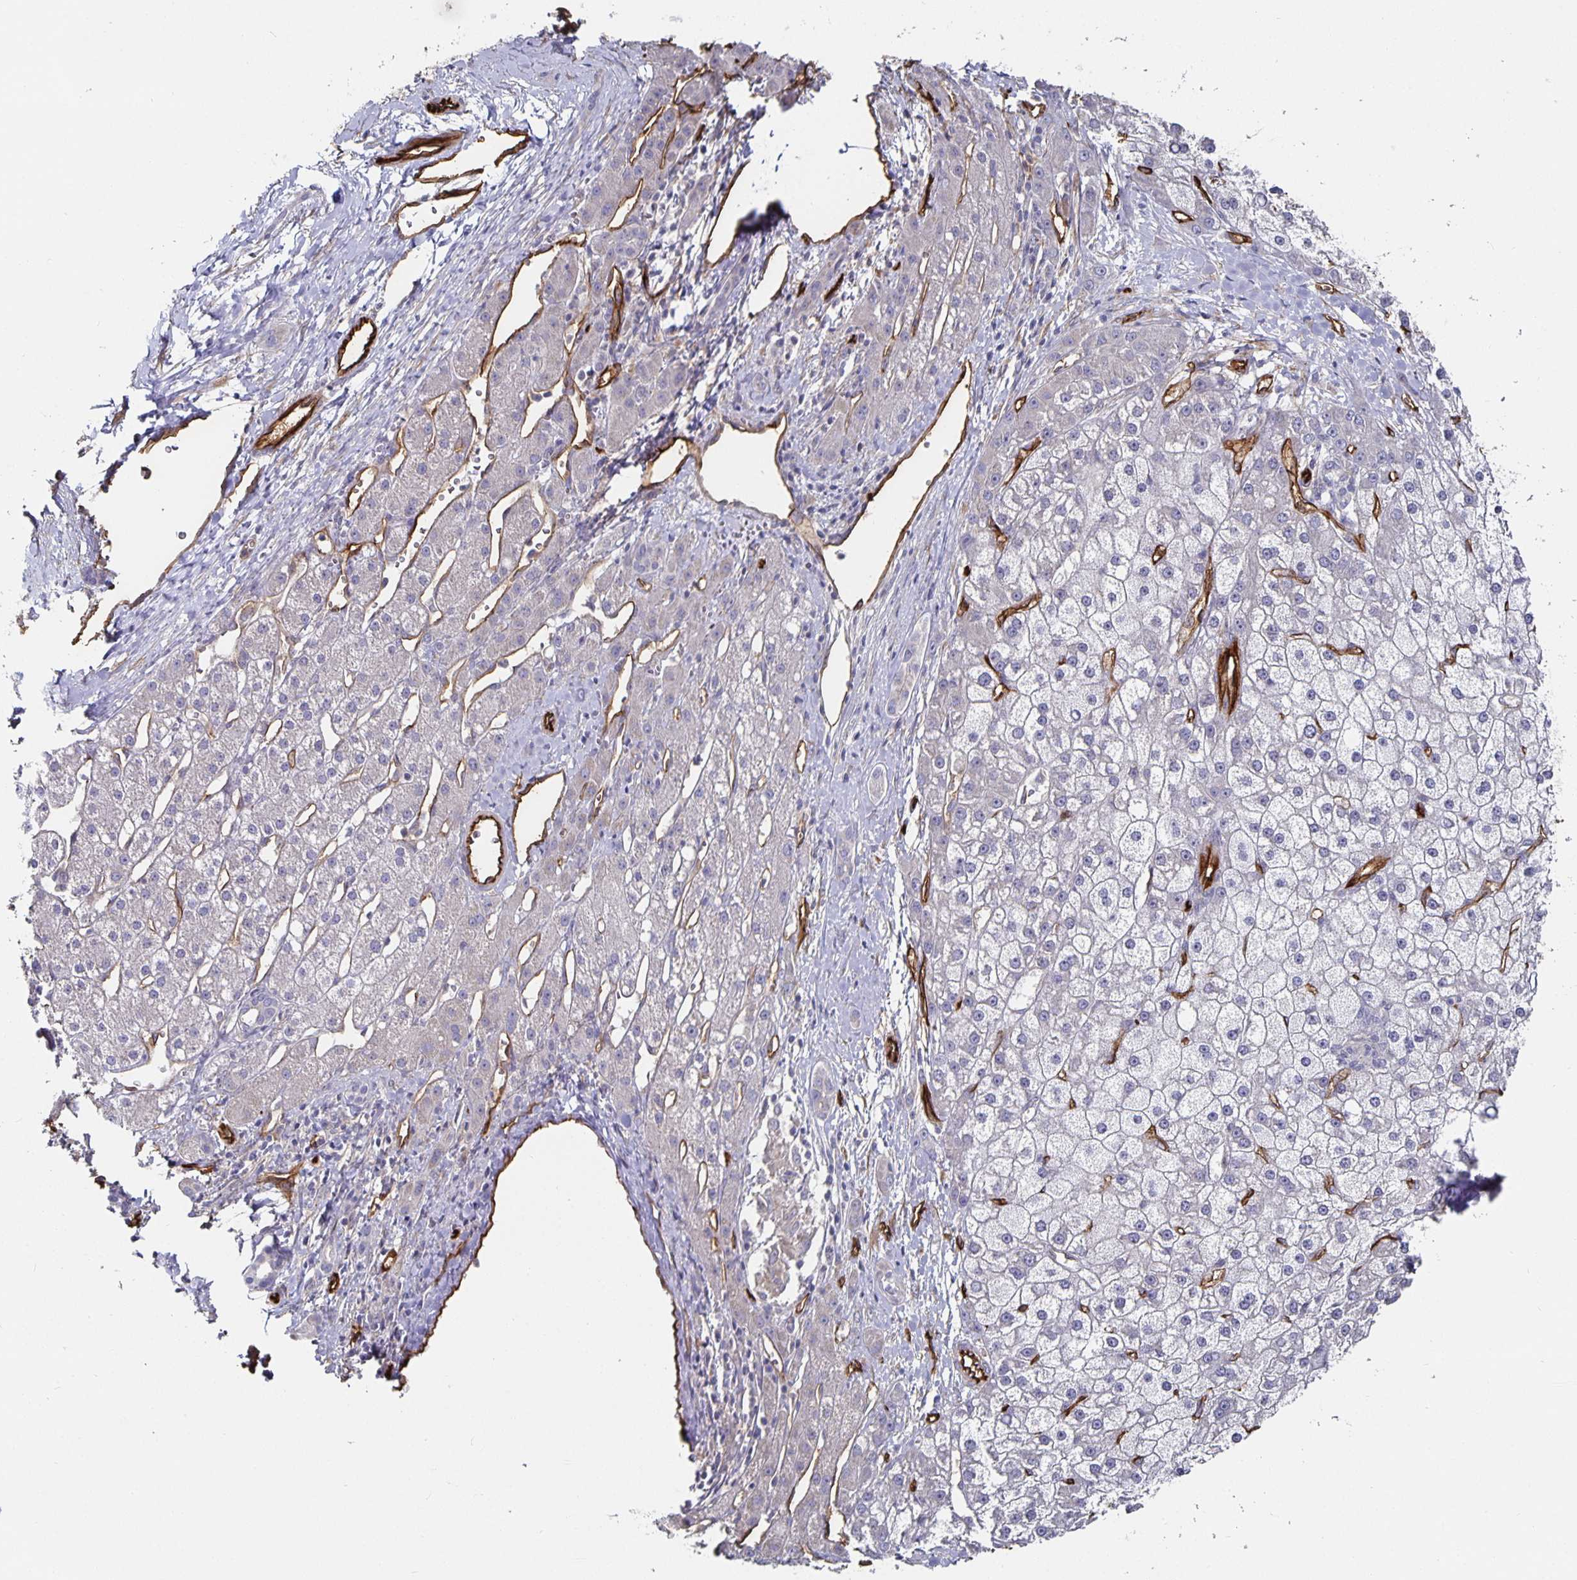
{"staining": {"intensity": "negative", "quantity": "none", "location": "none"}, "tissue": "liver cancer", "cell_type": "Tumor cells", "image_type": "cancer", "snomed": [{"axis": "morphology", "description": "Carcinoma, Hepatocellular, NOS"}, {"axis": "topography", "description": "Liver"}], "caption": "Tumor cells are negative for protein expression in human liver hepatocellular carcinoma. Brightfield microscopy of immunohistochemistry stained with DAB (brown) and hematoxylin (blue), captured at high magnification.", "gene": "PODXL", "patient": {"sex": "male", "age": 67}}